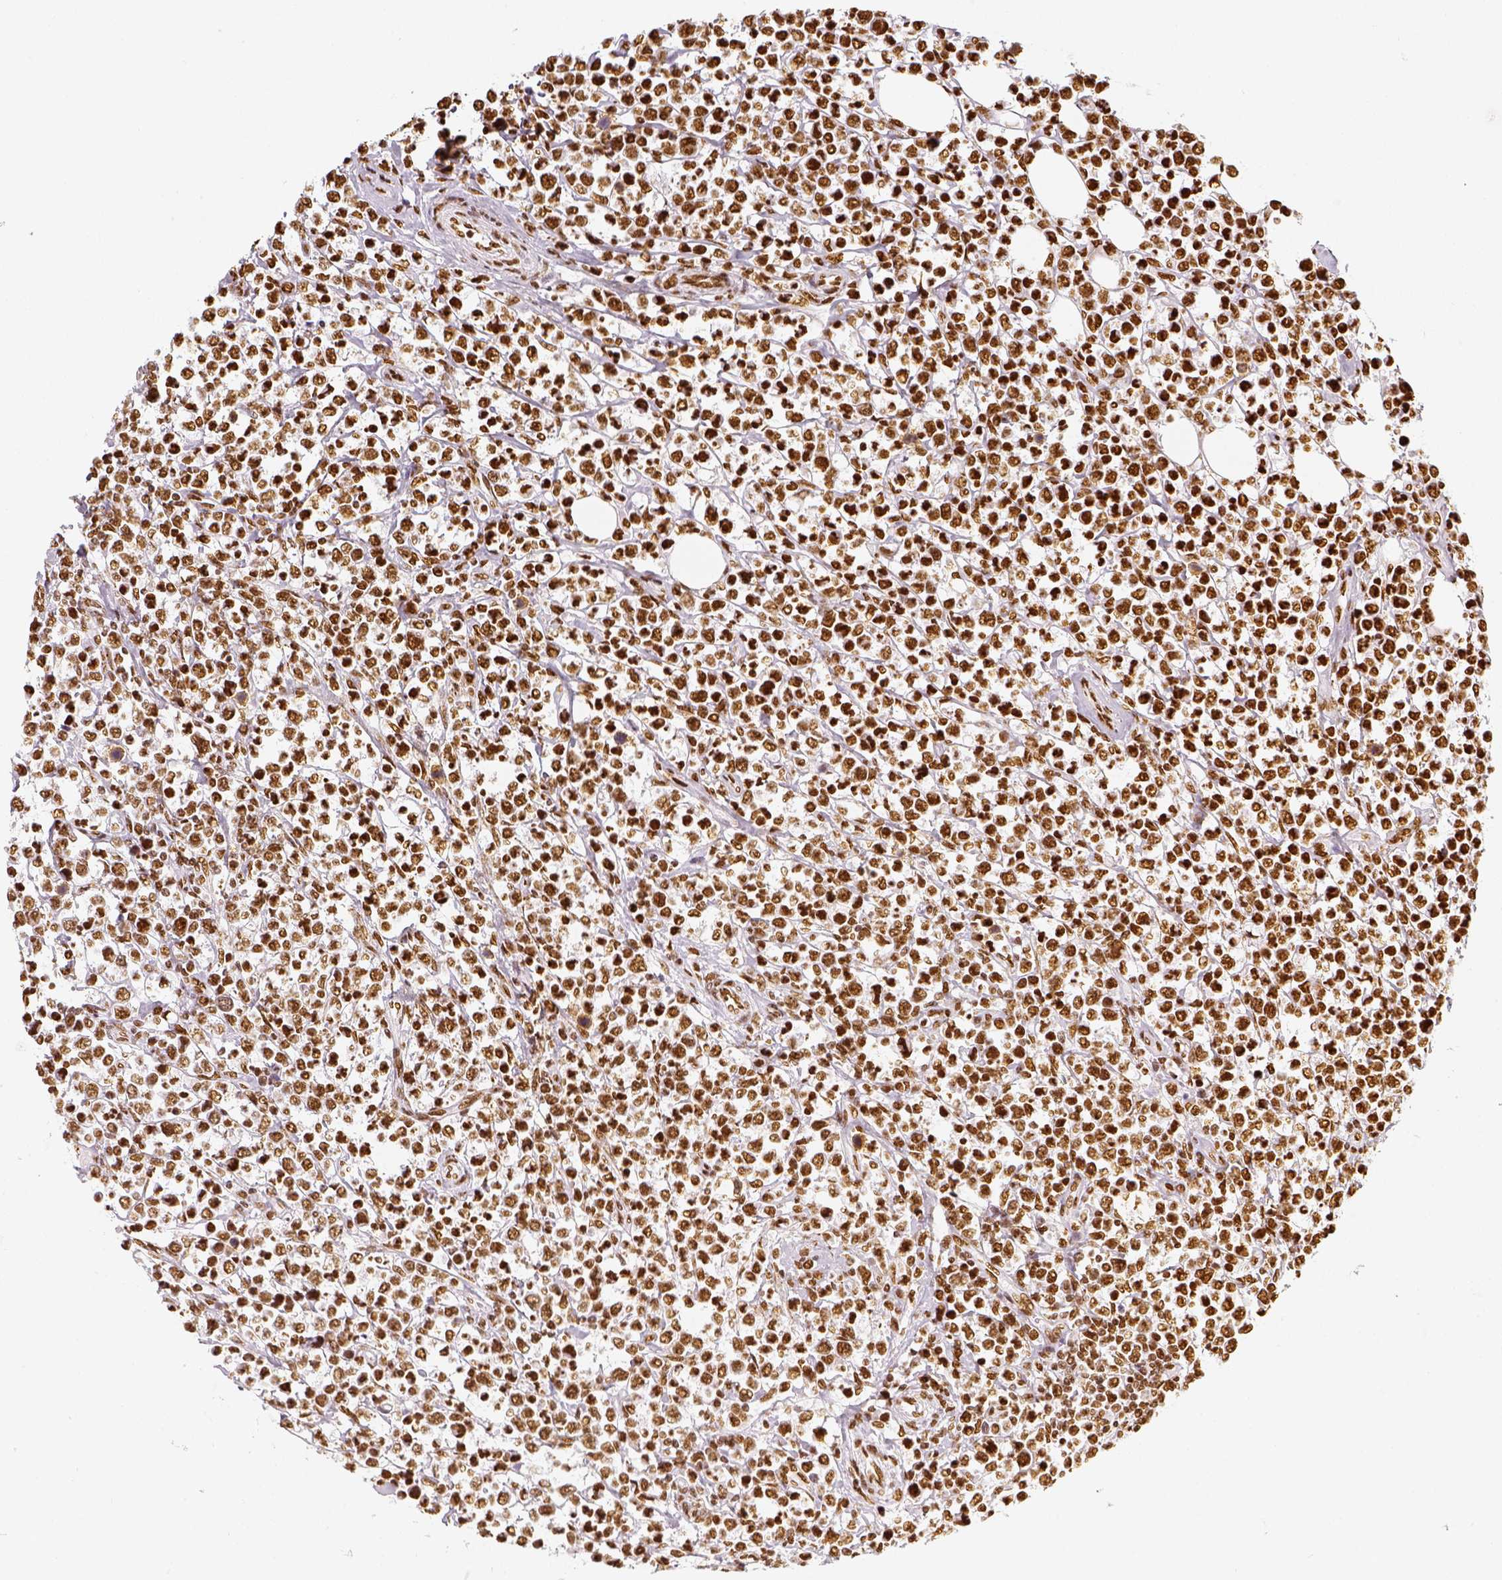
{"staining": {"intensity": "strong", "quantity": ">75%", "location": "nuclear"}, "tissue": "lymphoma", "cell_type": "Tumor cells", "image_type": "cancer", "snomed": [{"axis": "morphology", "description": "Malignant lymphoma, non-Hodgkin's type, High grade"}, {"axis": "topography", "description": "Soft tissue"}], "caption": "A photomicrograph of high-grade malignant lymphoma, non-Hodgkin's type stained for a protein shows strong nuclear brown staining in tumor cells.", "gene": "KDM5B", "patient": {"sex": "female", "age": 56}}